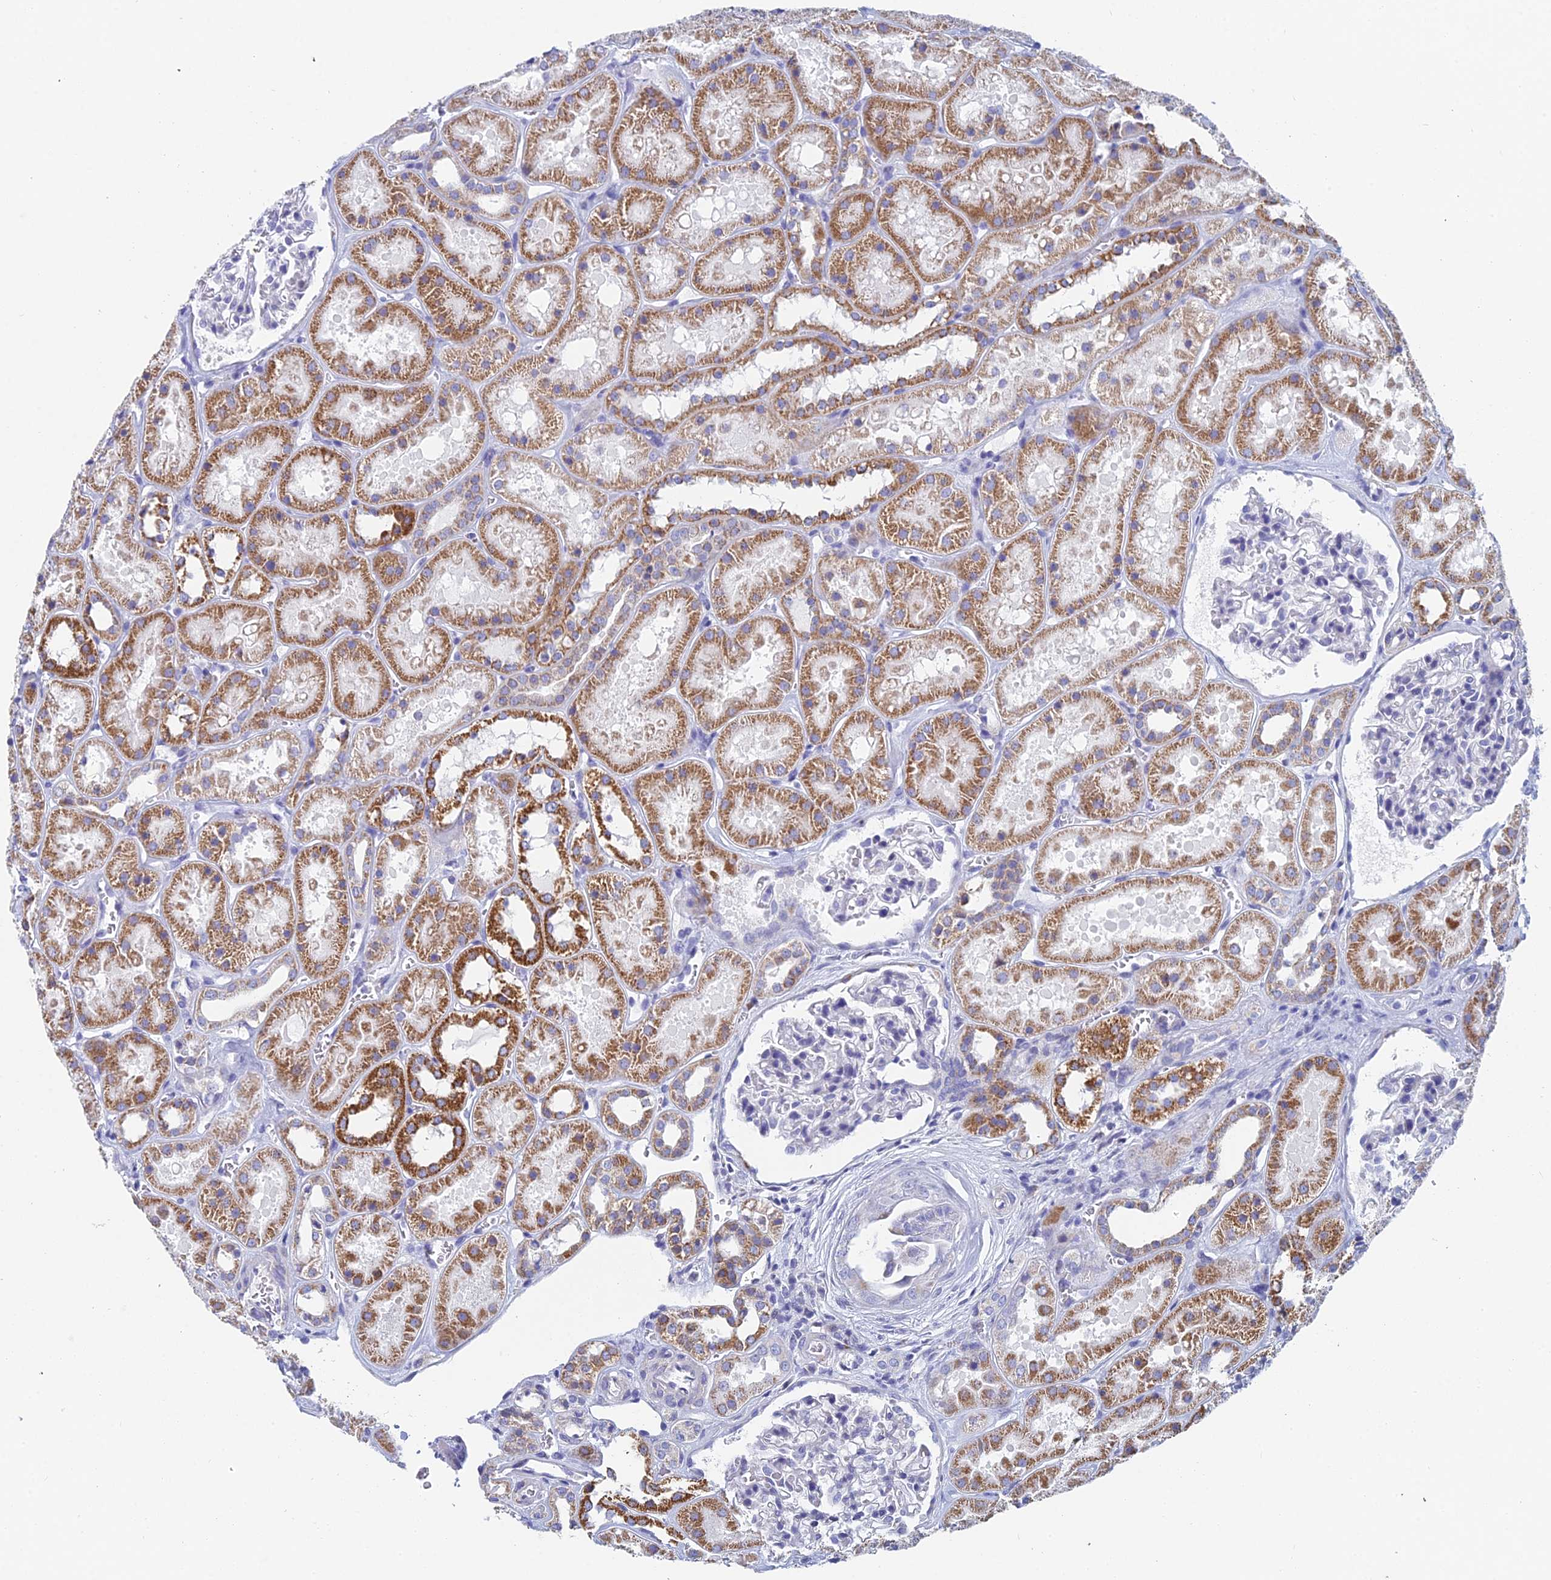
{"staining": {"intensity": "negative", "quantity": "none", "location": "none"}, "tissue": "kidney", "cell_type": "Cells in glomeruli", "image_type": "normal", "snomed": [{"axis": "morphology", "description": "Normal tissue, NOS"}, {"axis": "topography", "description": "Kidney"}], "caption": "Protein analysis of normal kidney exhibits no significant expression in cells in glomeruli. (DAB (3,3'-diaminobenzidine) immunohistochemistry (IHC) with hematoxylin counter stain).", "gene": "ACSM1", "patient": {"sex": "female", "age": 41}}